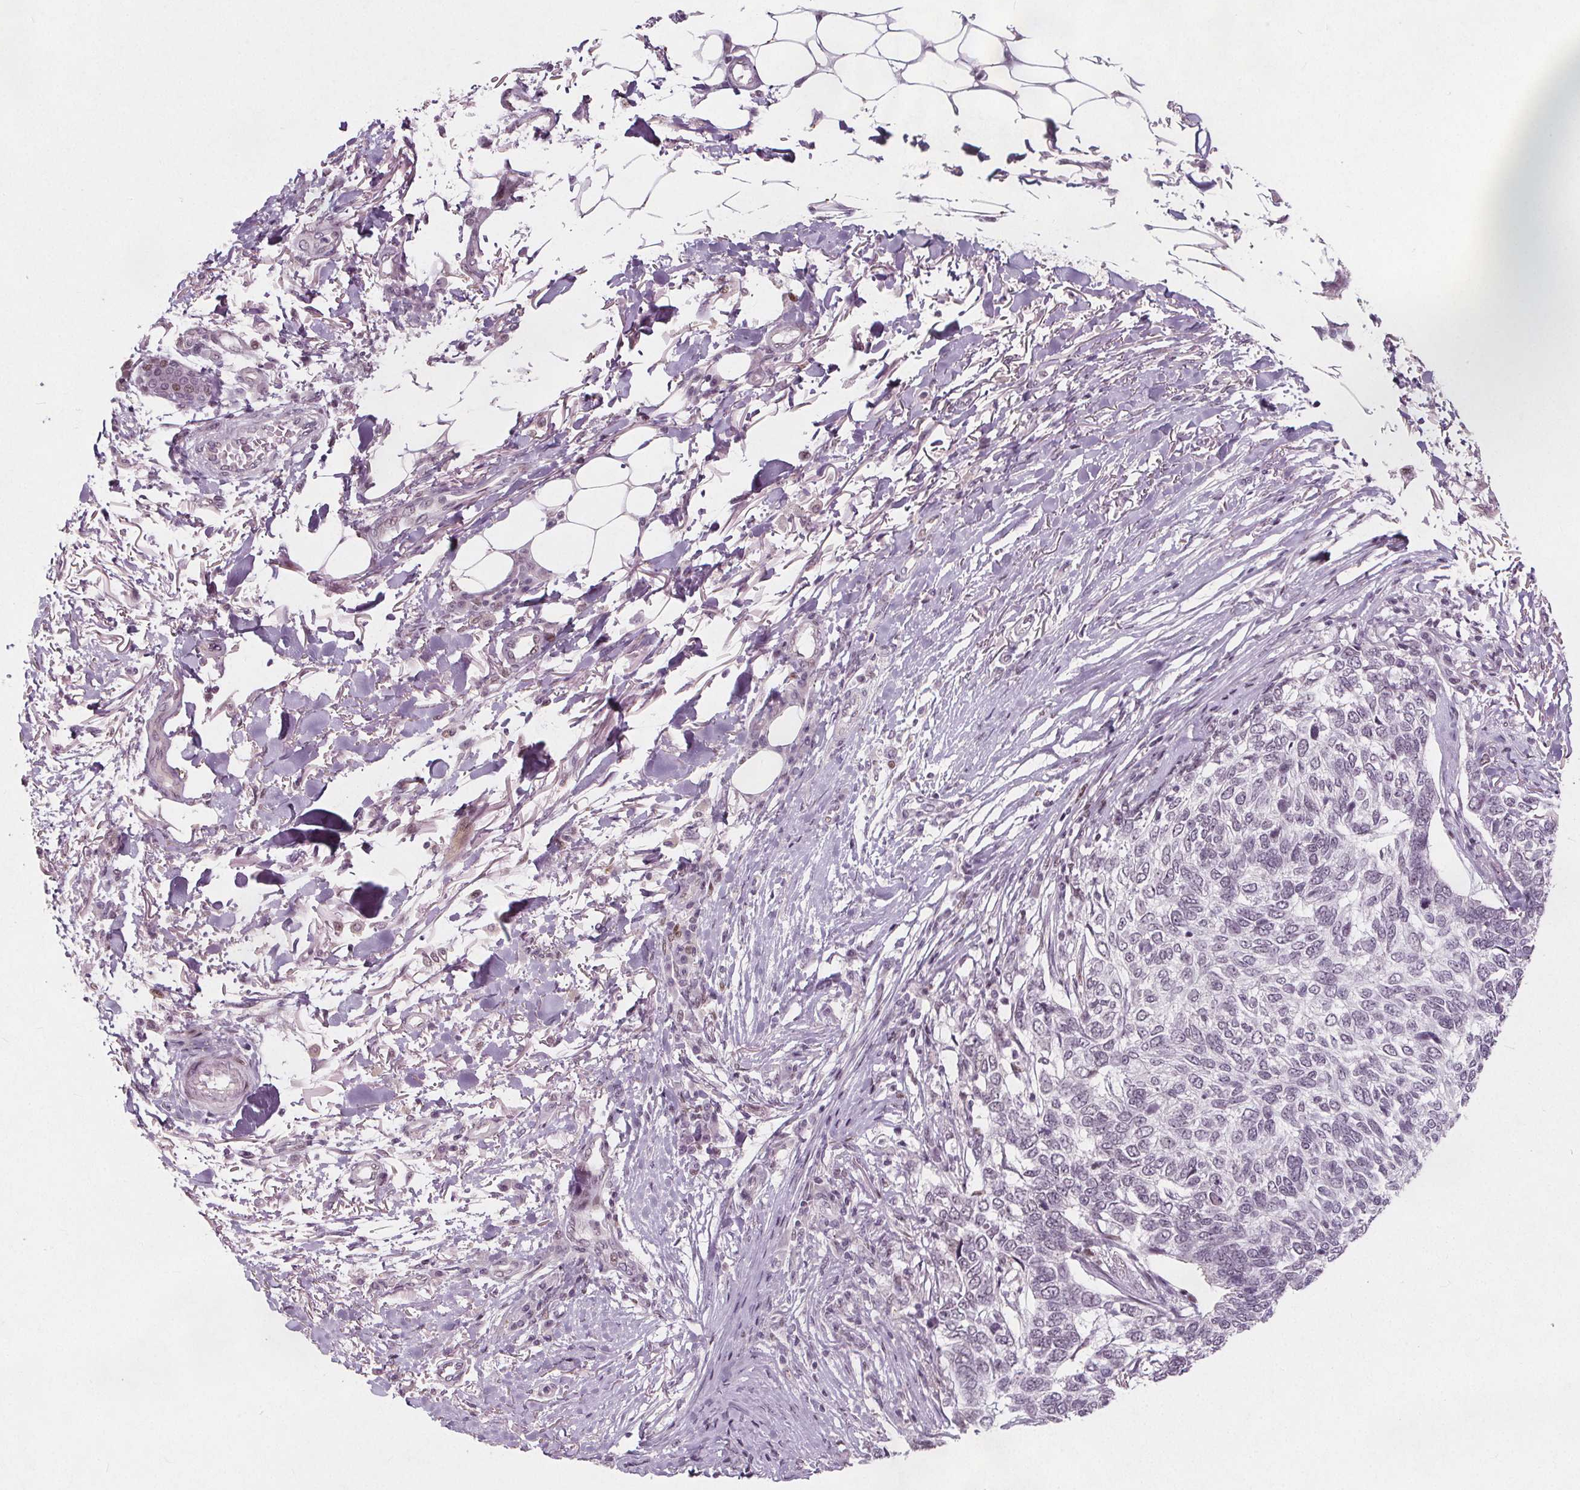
{"staining": {"intensity": "negative", "quantity": "none", "location": "none"}, "tissue": "skin cancer", "cell_type": "Tumor cells", "image_type": "cancer", "snomed": [{"axis": "morphology", "description": "Basal cell carcinoma"}, {"axis": "topography", "description": "Skin"}], "caption": "Tumor cells are negative for protein expression in human basal cell carcinoma (skin).", "gene": "TAF6L", "patient": {"sex": "female", "age": 65}}